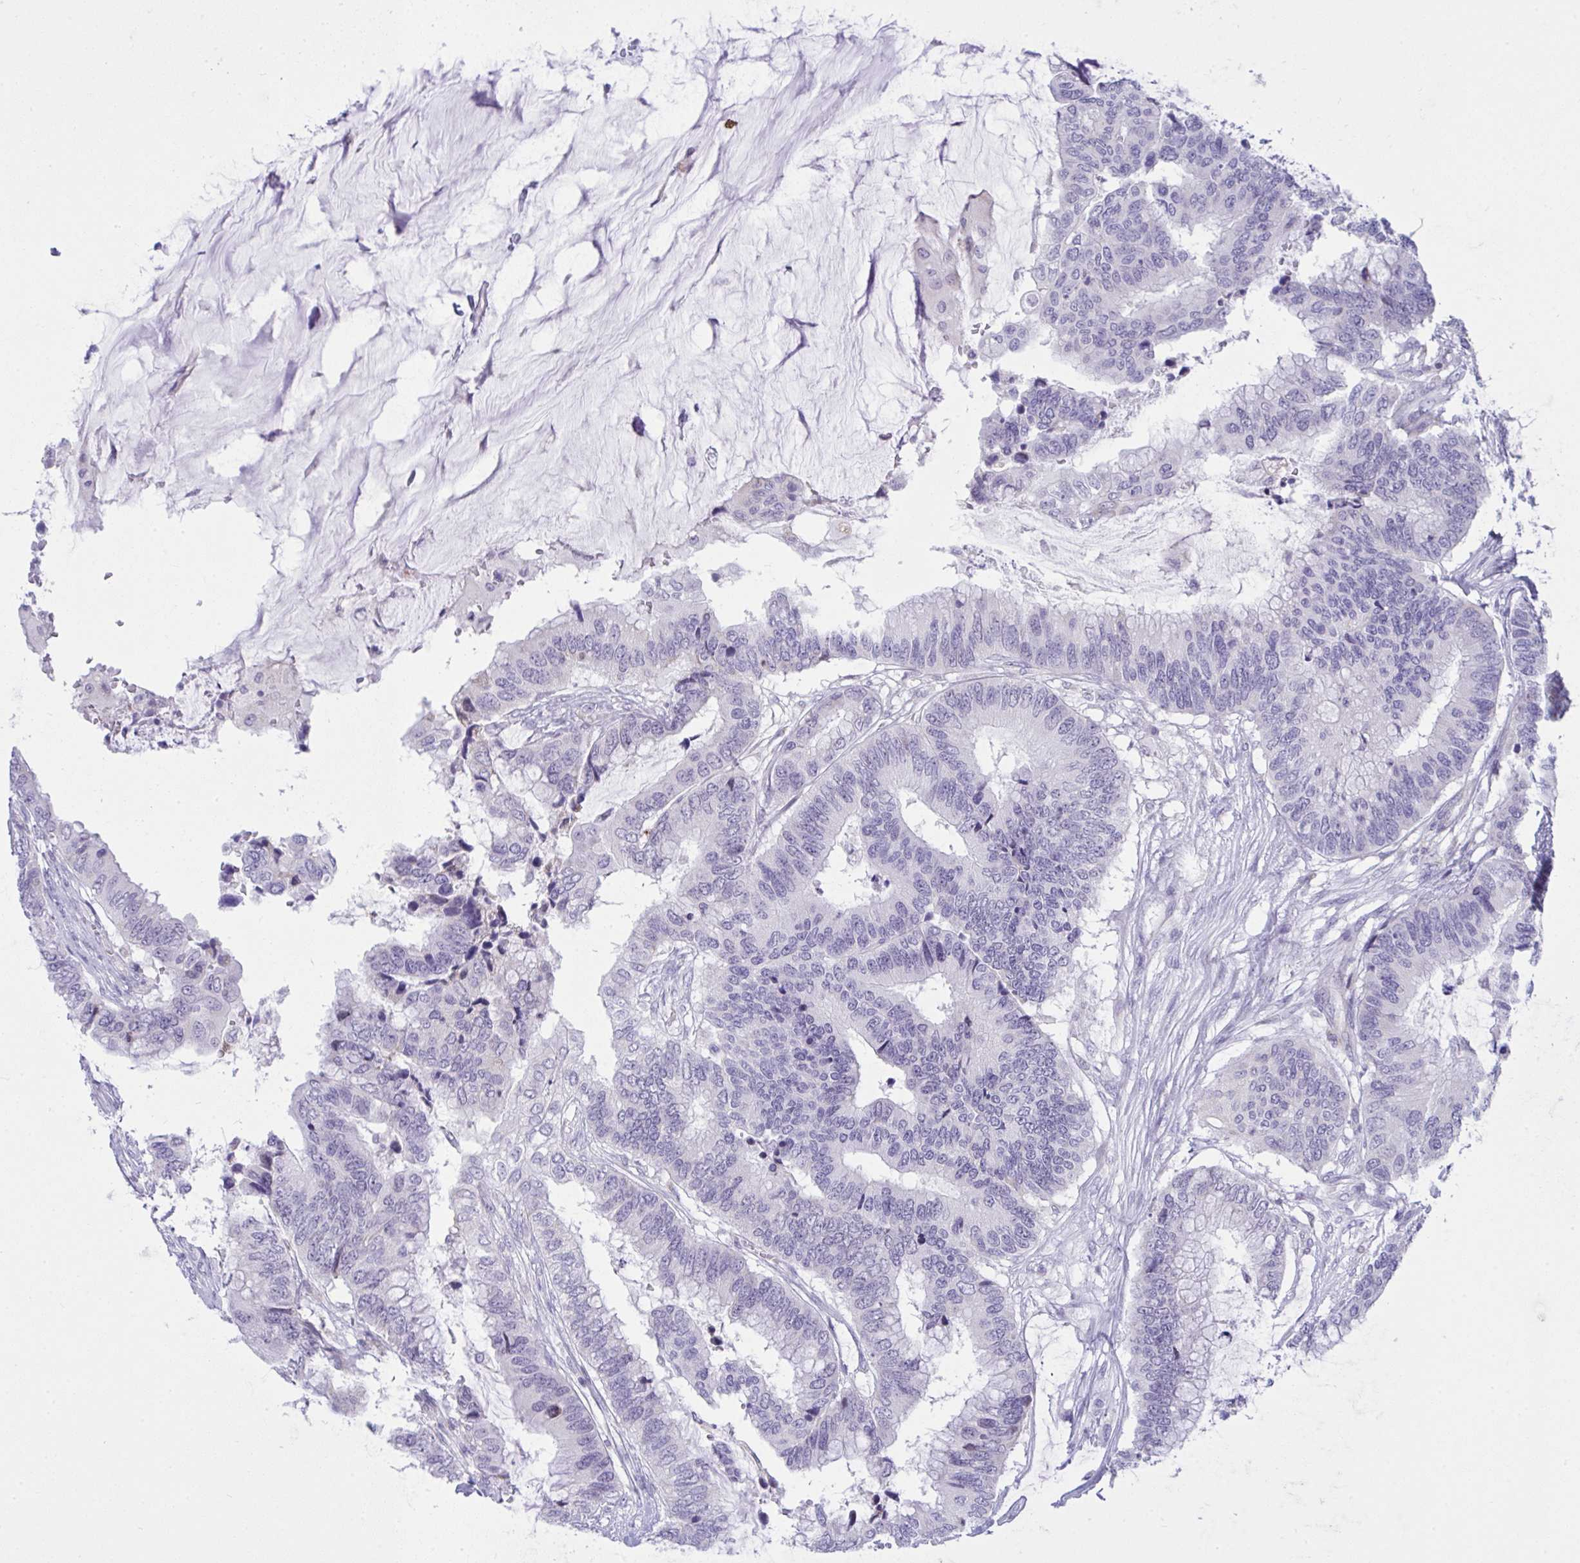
{"staining": {"intensity": "negative", "quantity": "none", "location": "none"}, "tissue": "colorectal cancer", "cell_type": "Tumor cells", "image_type": "cancer", "snomed": [{"axis": "morphology", "description": "Adenocarcinoma, NOS"}, {"axis": "topography", "description": "Rectum"}], "caption": "This is an immunohistochemistry (IHC) micrograph of human colorectal adenocarcinoma. There is no expression in tumor cells.", "gene": "PLA2G12B", "patient": {"sex": "female", "age": 59}}